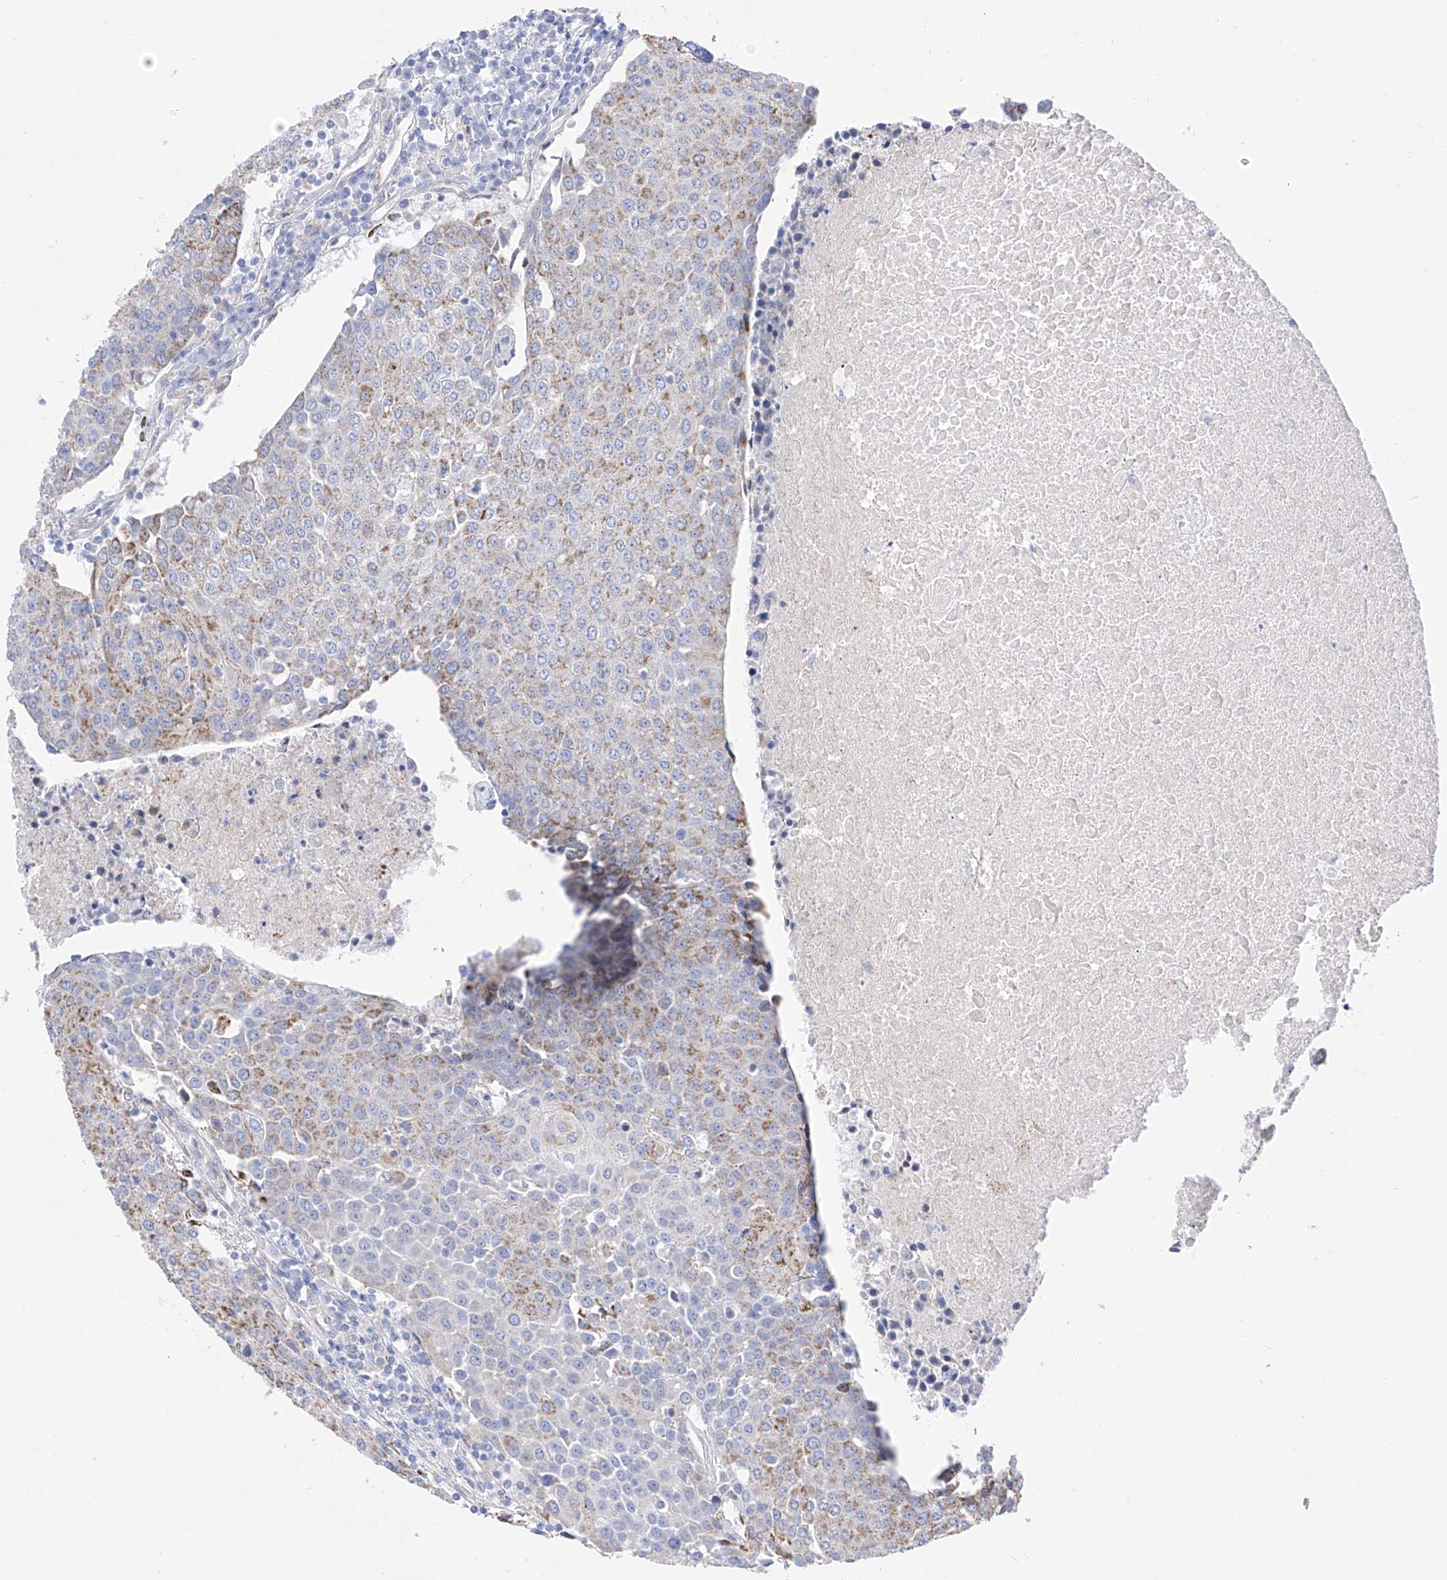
{"staining": {"intensity": "moderate", "quantity": "25%-75%", "location": "cytoplasmic/membranous"}, "tissue": "urothelial cancer", "cell_type": "Tumor cells", "image_type": "cancer", "snomed": [{"axis": "morphology", "description": "Urothelial carcinoma, High grade"}, {"axis": "topography", "description": "Urinary bladder"}], "caption": "Urothelial cancer tissue exhibits moderate cytoplasmic/membranous positivity in about 25%-75% of tumor cells", "gene": "ZNF653", "patient": {"sex": "female", "age": 85}}